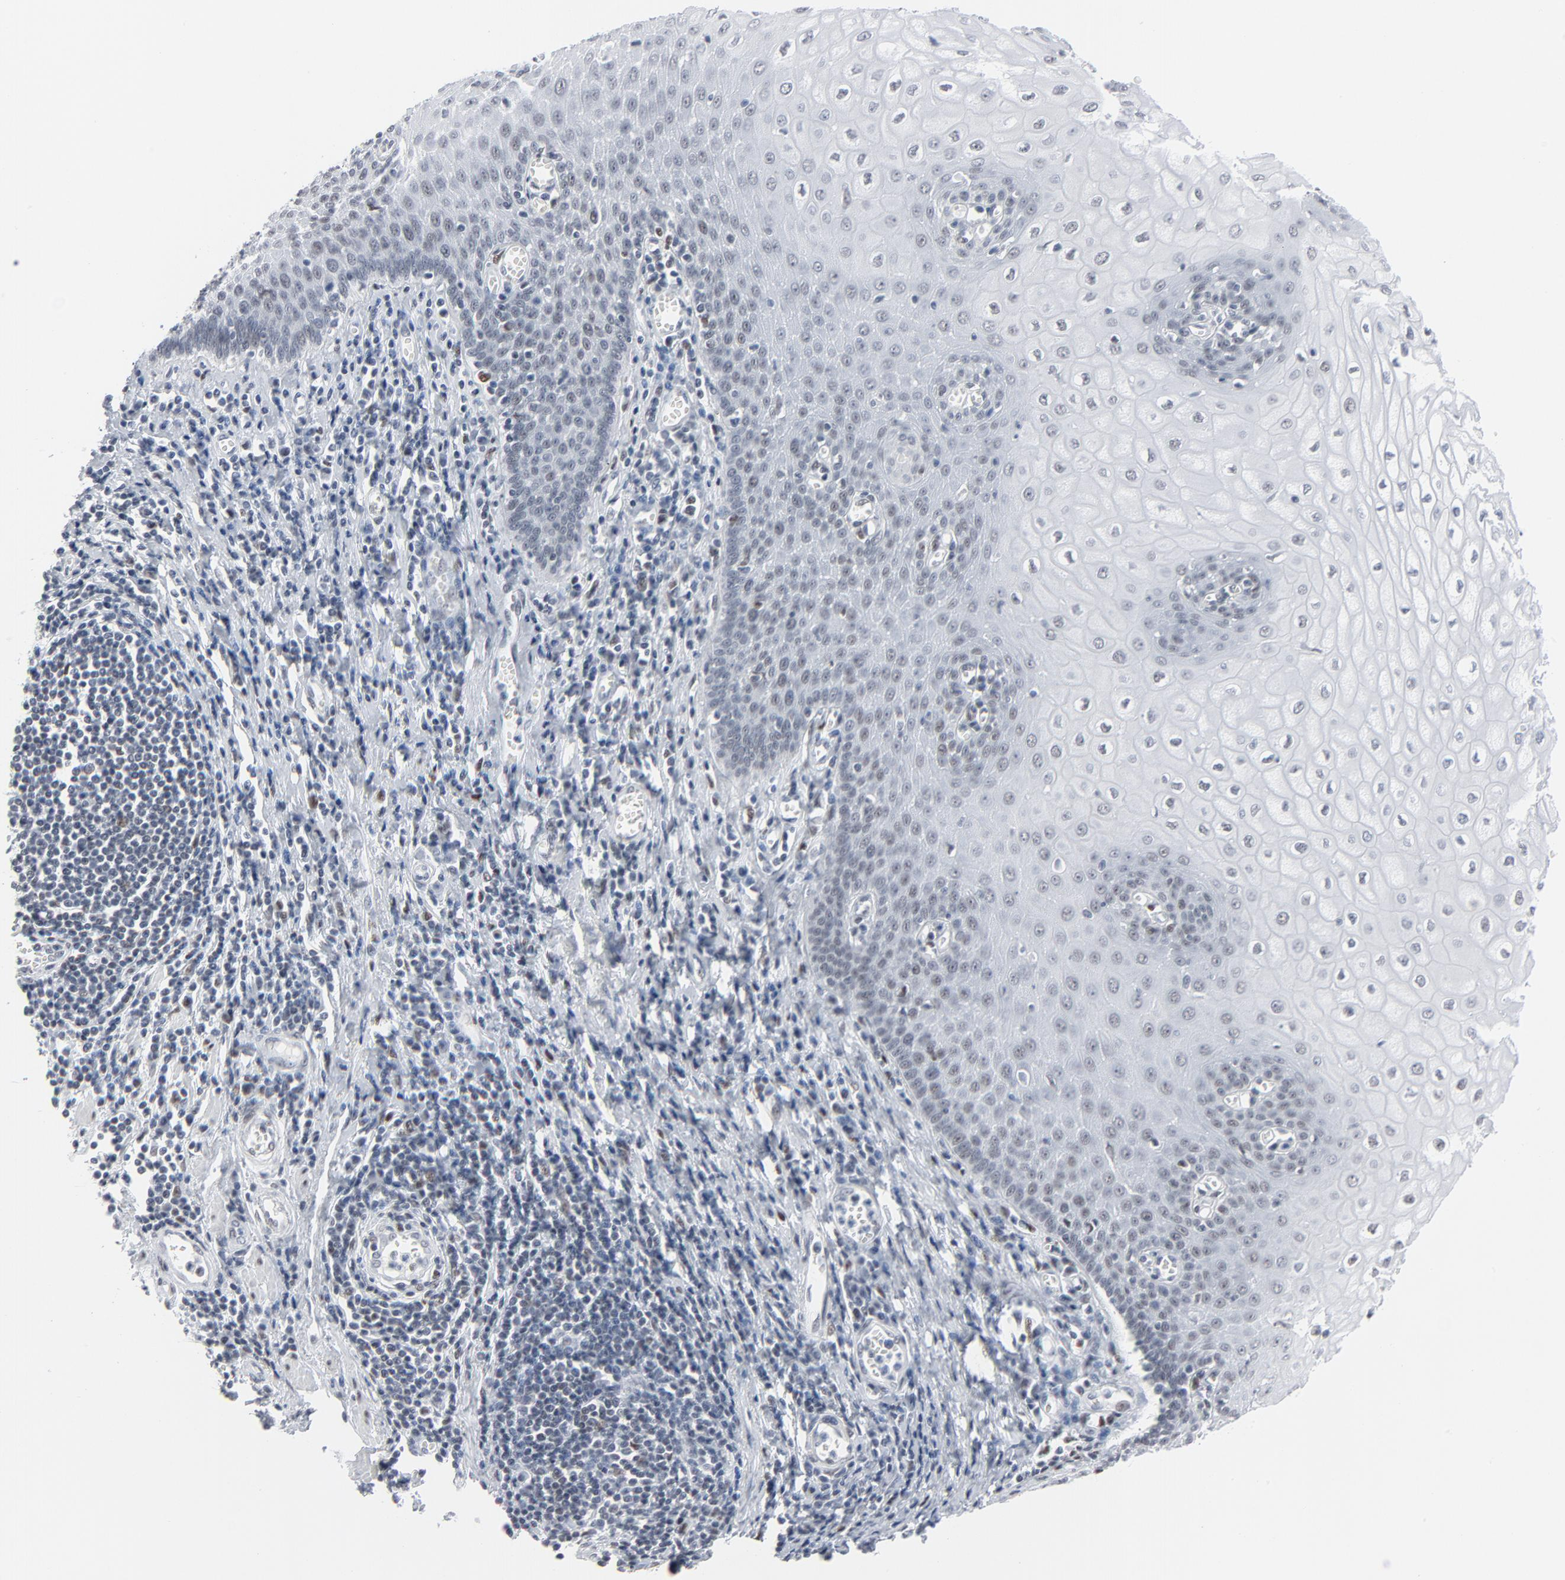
{"staining": {"intensity": "weak", "quantity": "<25%", "location": "nuclear"}, "tissue": "esophagus", "cell_type": "Squamous epithelial cells", "image_type": "normal", "snomed": [{"axis": "morphology", "description": "Normal tissue, NOS"}, {"axis": "morphology", "description": "Squamous cell carcinoma, NOS"}, {"axis": "topography", "description": "Esophagus"}], "caption": "IHC histopathology image of unremarkable esophagus: esophagus stained with DAB displays no significant protein staining in squamous epithelial cells. Brightfield microscopy of IHC stained with DAB (brown) and hematoxylin (blue), captured at high magnification.", "gene": "SIRT1", "patient": {"sex": "male", "age": 65}}